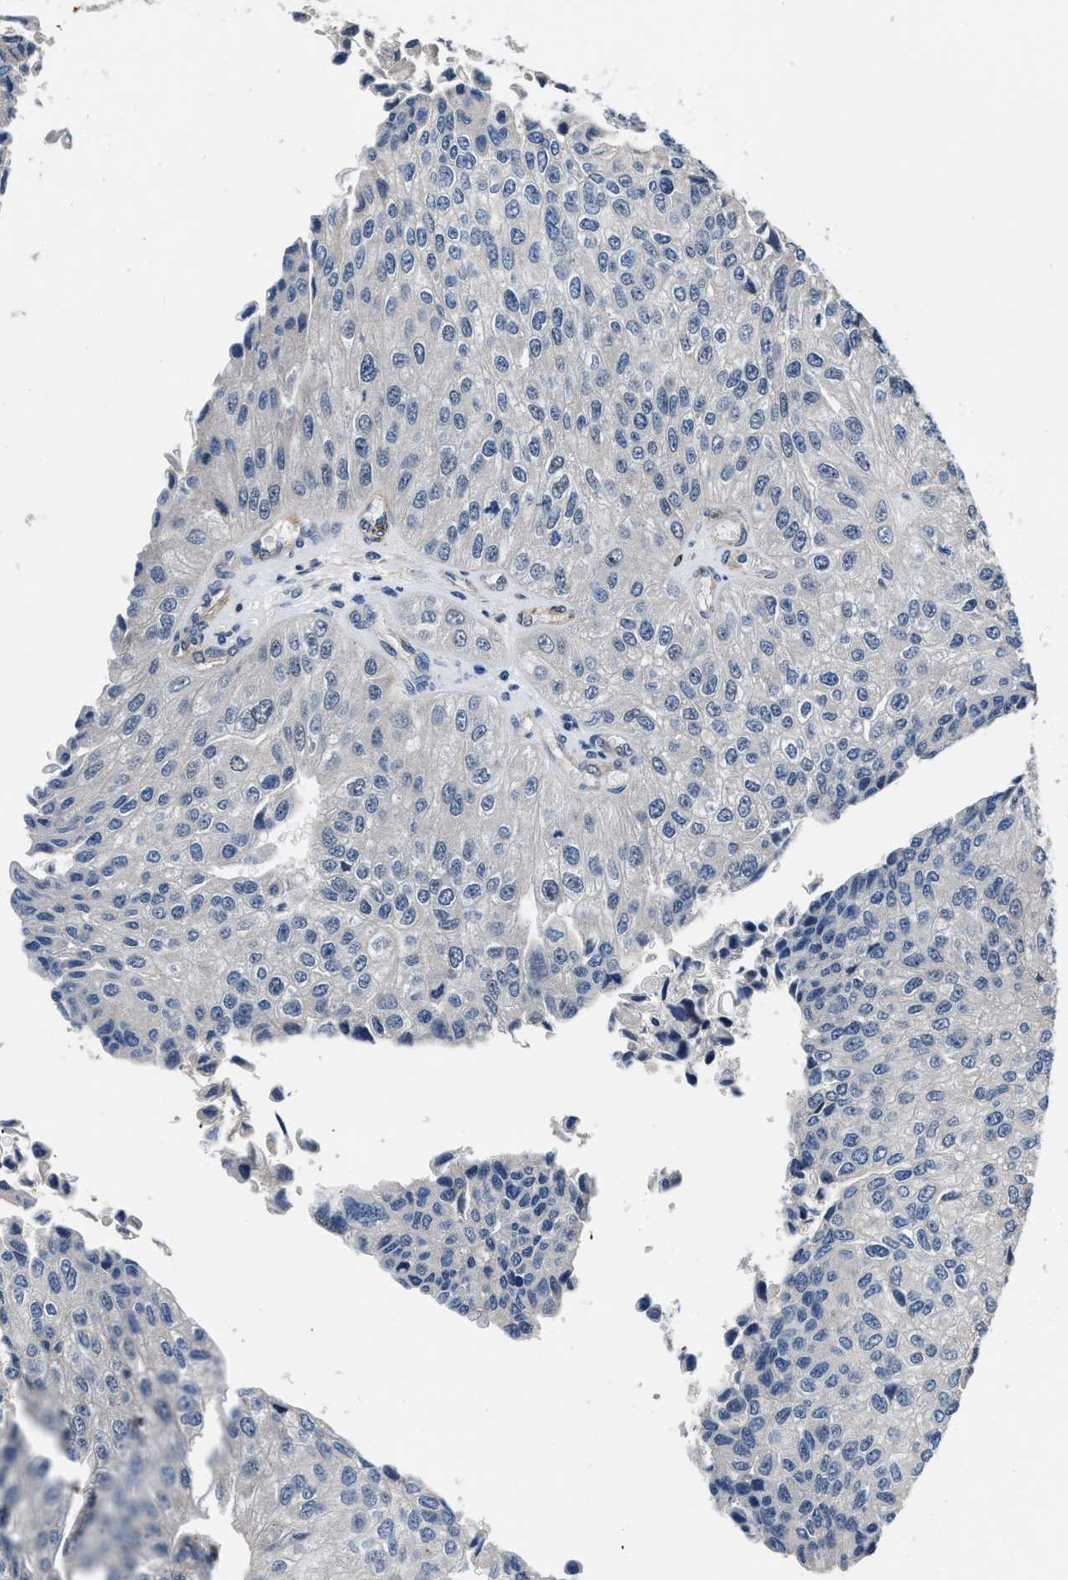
{"staining": {"intensity": "negative", "quantity": "none", "location": "none"}, "tissue": "urothelial cancer", "cell_type": "Tumor cells", "image_type": "cancer", "snomed": [{"axis": "morphology", "description": "Urothelial carcinoma, High grade"}, {"axis": "topography", "description": "Kidney"}, {"axis": "topography", "description": "Urinary bladder"}], "caption": "Micrograph shows no significant protein staining in tumor cells of urothelial cancer. Brightfield microscopy of IHC stained with DAB (3,3'-diaminobenzidine) (brown) and hematoxylin (blue), captured at high magnification.", "gene": "LANCL2", "patient": {"sex": "male", "age": 77}}